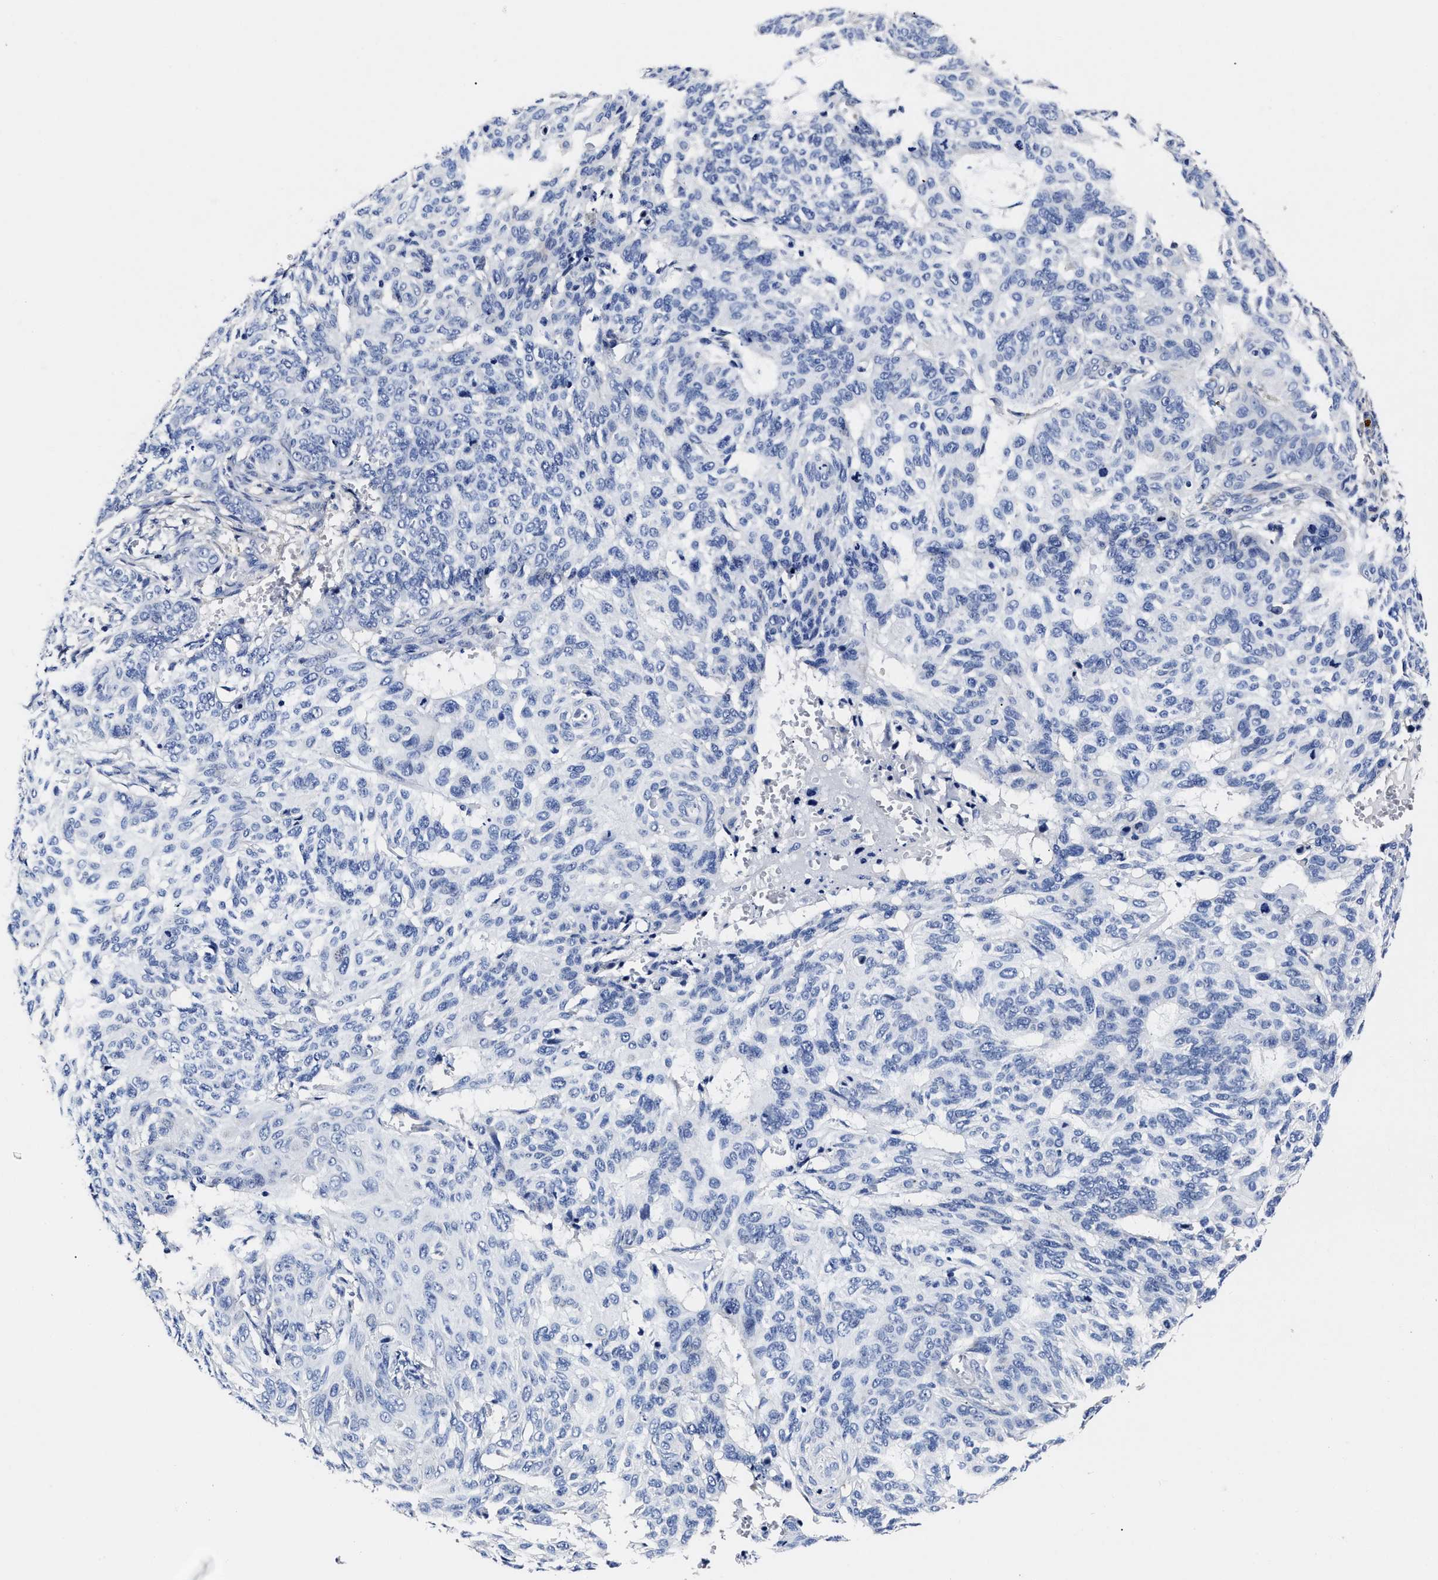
{"staining": {"intensity": "negative", "quantity": "none", "location": "none"}, "tissue": "skin cancer", "cell_type": "Tumor cells", "image_type": "cancer", "snomed": [{"axis": "morphology", "description": "Basal cell carcinoma"}, {"axis": "topography", "description": "Skin"}], "caption": "This is a histopathology image of immunohistochemistry (IHC) staining of basal cell carcinoma (skin), which shows no expression in tumor cells. The staining was performed using DAB (3,3'-diaminobenzidine) to visualize the protein expression in brown, while the nuclei were stained in blue with hematoxylin (Magnification: 20x).", "gene": "OLFML2A", "patient": {"sex": "male", "age": 85}}